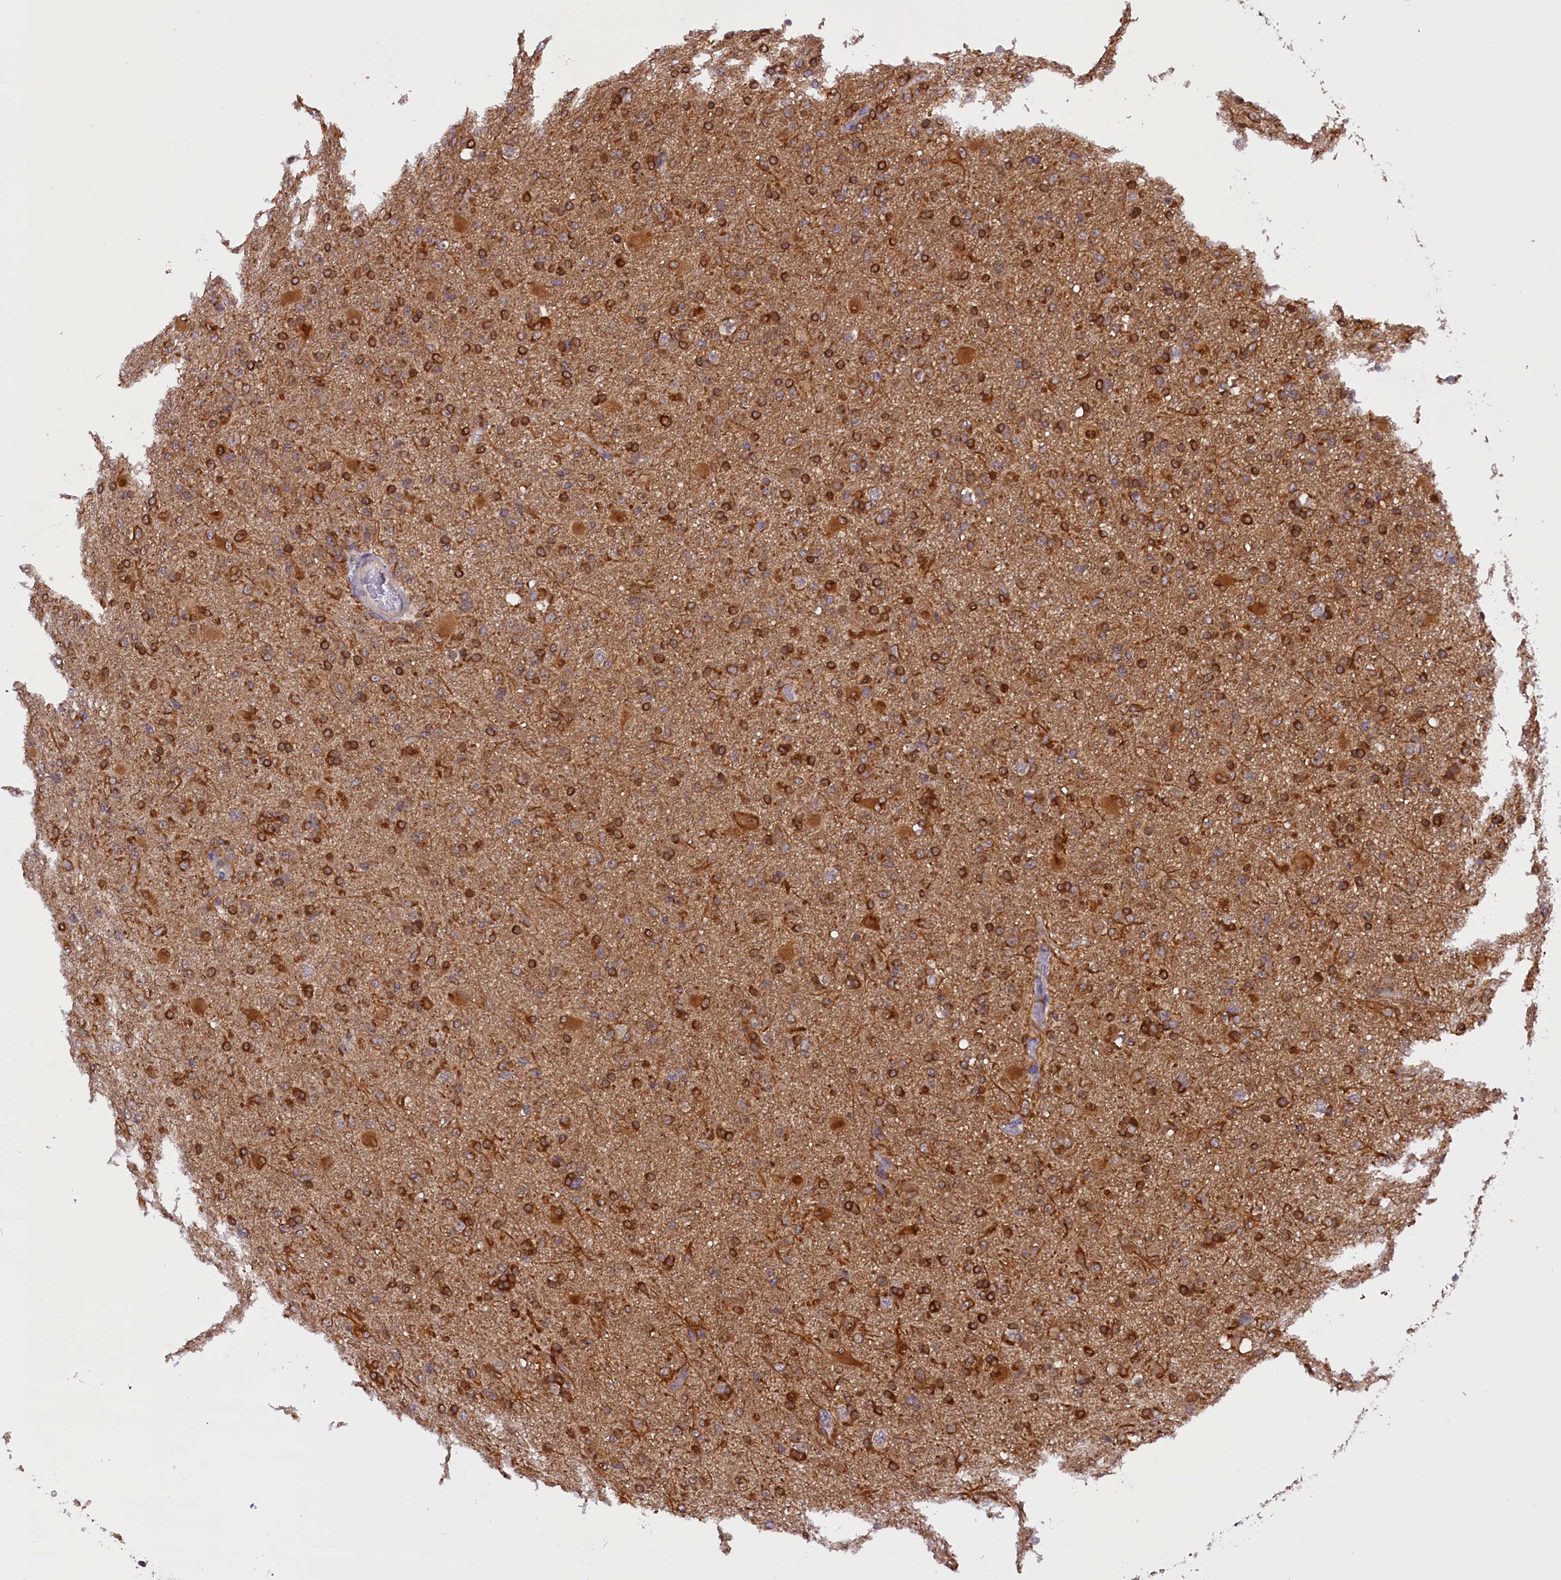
{"staining": {"intensity": "strong", "quantity": "25%-75%", "location": "cytoplasmic/membranous"}, "tissue": "glioma", "cell_type": "Tumor cells", "image_type": "cancer", "snomed": [{"axis": "morphology", "description": "Glioma, malignant, Low grade"}, {"axis": "topography", "description": "Brain"}], "caption": "IHC of malignant low-grade glioma displays high levels of strong cytoplasmic/membranous expression in approximately 25%-75% of tumor cells.", "gene": "TBCB", "patient": {"sex": "male", "age": 65}}